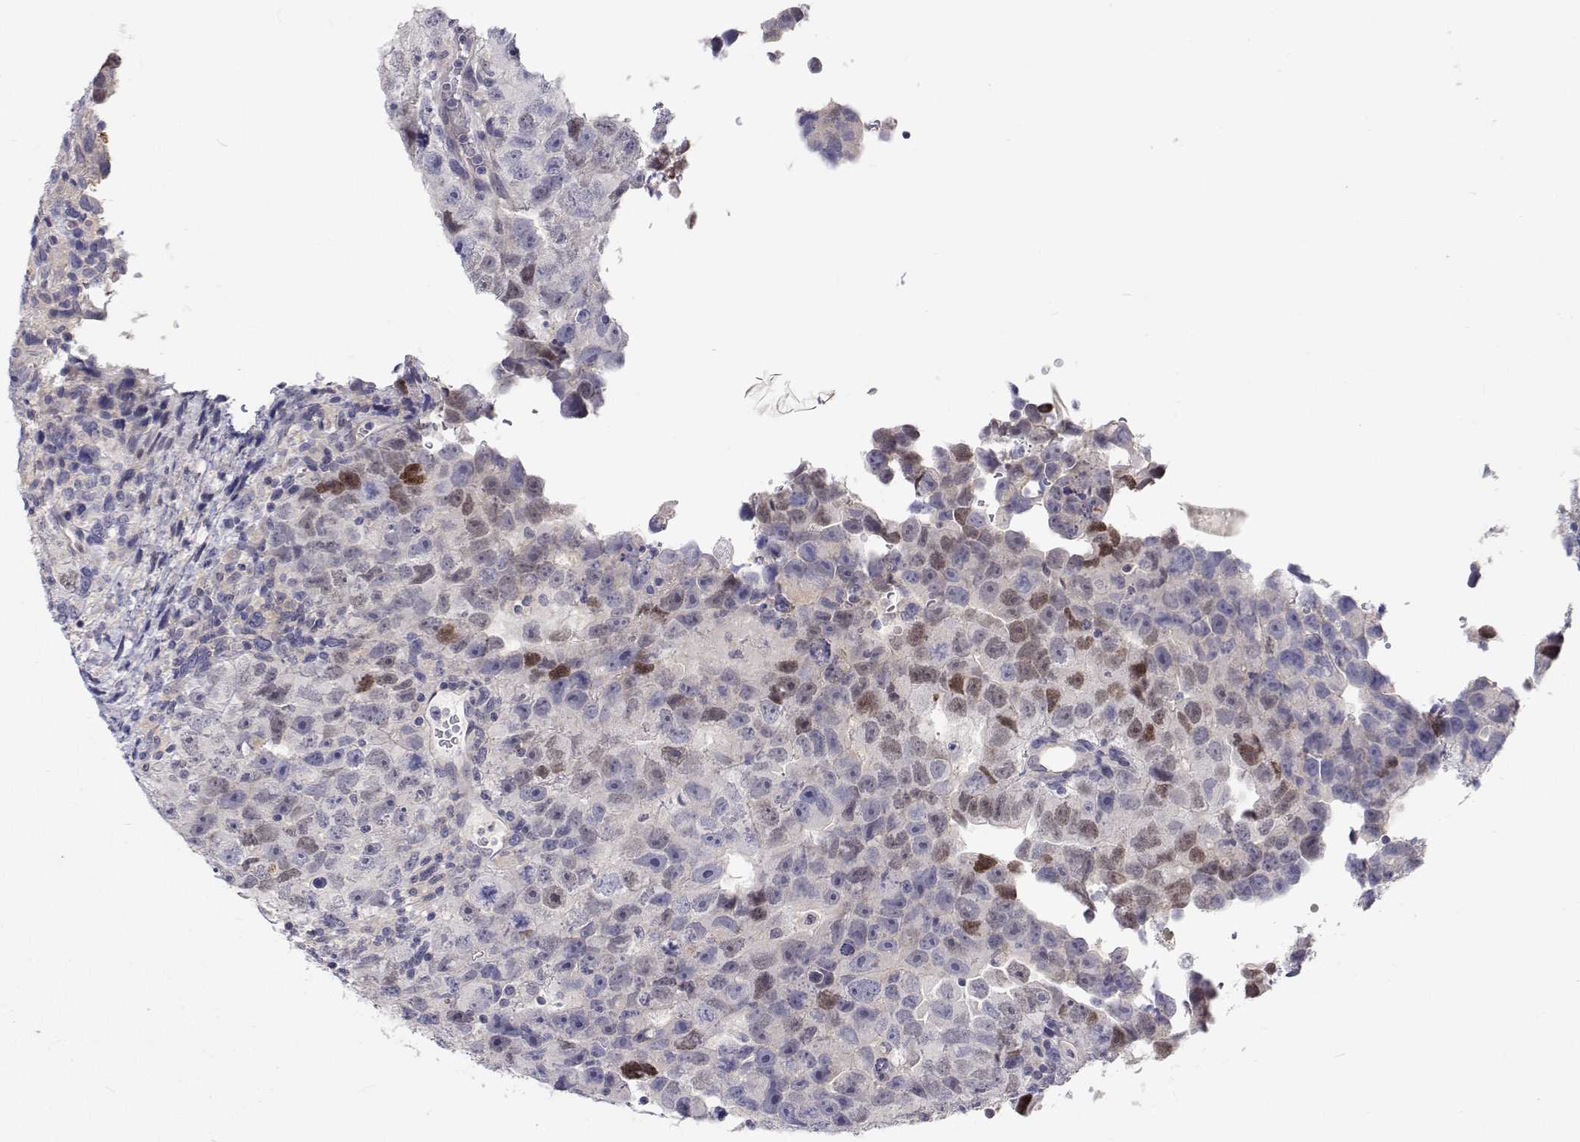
{"staining": {"intensity": "weak", "quantity": "<25%", "location": "nuclear"}, "tissue": "testis cancer", "cell_type": "Tumor cells", "image_type": "cancer", "snomed": [{"axis": "morphology", "description": "Carcinoma, Embryonal, NOS"}, {"axis": "topography", "description": "Testis"}], "caption": "Testis cancer (embryonal carcinoma) was stained to show a protein in brown. There is no significant positivity in tumor cells. (DAB immunohistochemistry visualized using brightfield microscopy, high magnification).", "gene": "MYPN", "patient": {"sex": "male", "age": 24}}